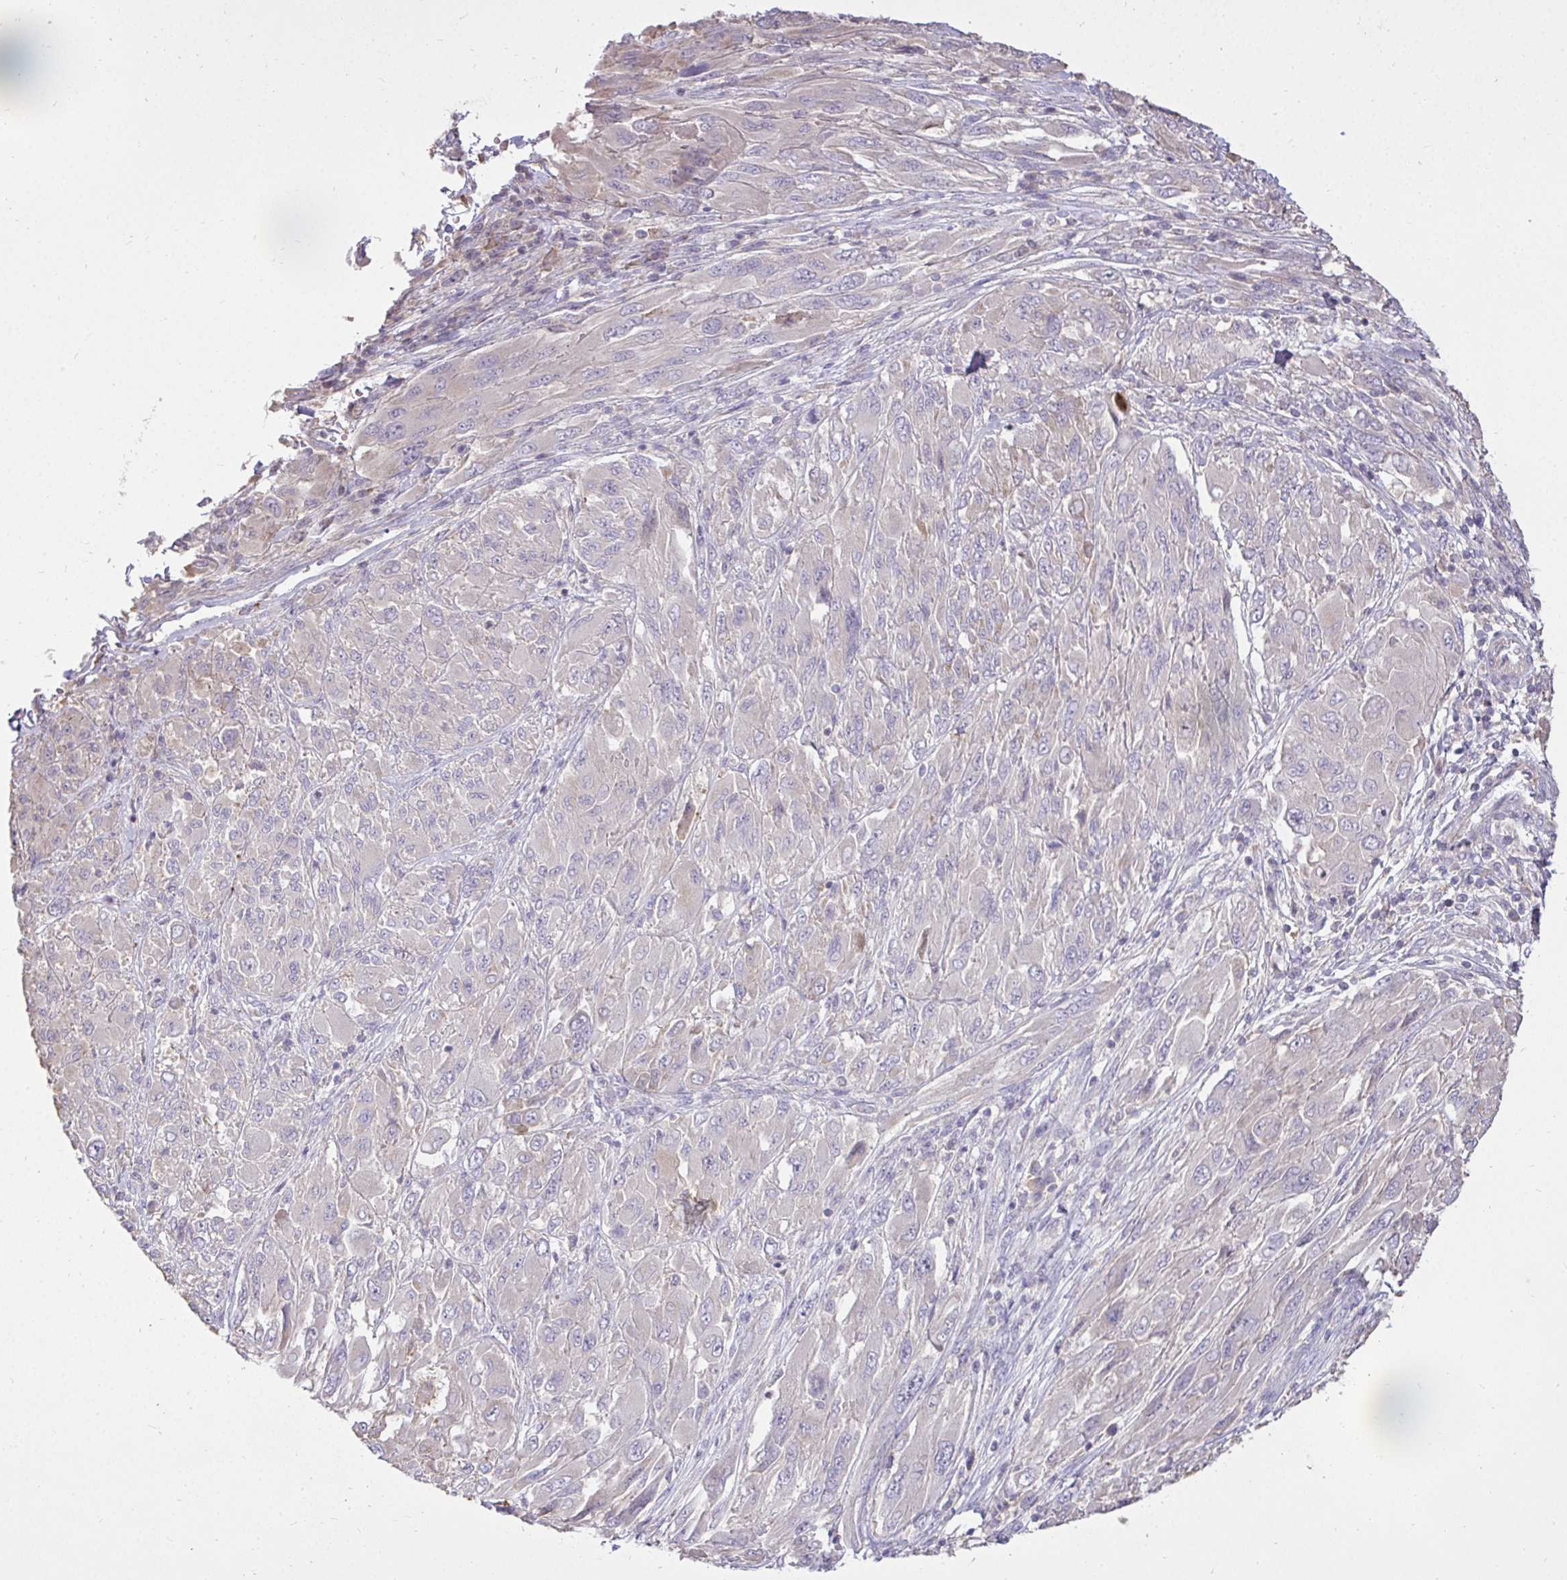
{"staining": {"intensity": "negative", "quantity": "none", "location": "none"}, "tissue": "melanoma", "cell_type": "Tumor cells", "image_type": "cancer", "snomed": [{"axis": "morphology", "description": "Malignant melanoma, NOS"}, {"axis": "topography", "description": "Skin"}], "caption": "Human melanoma stained for a protein using immunohistochemistry displays no expression in tumor cells.", "gene": "STRIP1", "patient": {"sex": "female", "age": 91}}